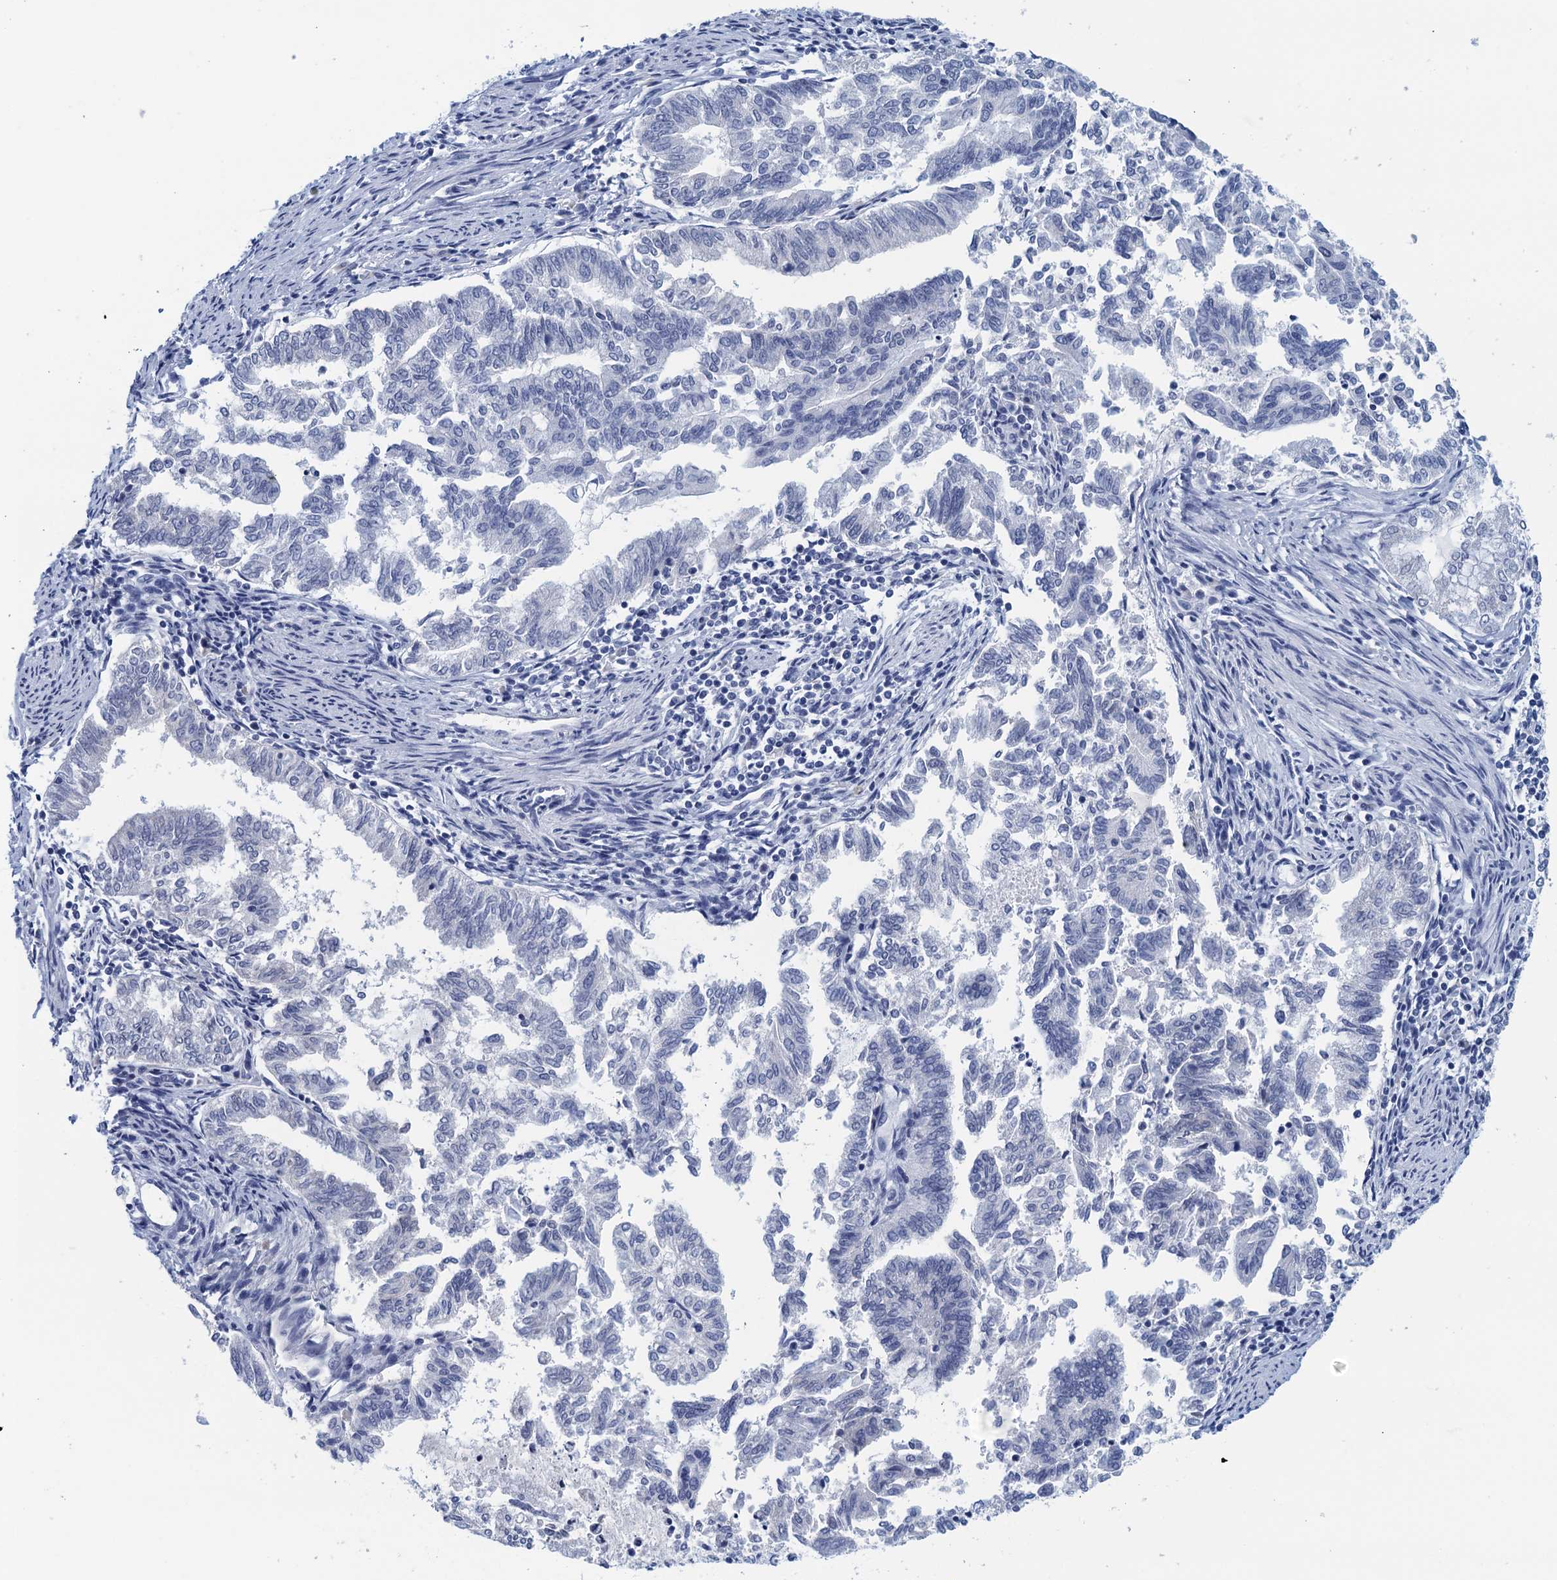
{"staining": {"intensity": "negative", "quantity": "none", "location": "none"}, "tissue": "endometrial cancer", "cell_type": "Tumor cells", "image_type": "cancer", "snomed": [{"axis": "morphology", "description": "Adenocarcinoma, NOS"}, {"axis": "topography", "description": "Endometrium"}], "caption": "Immunohistochemistry (IHC) of endometrial cancer demonstrates no positivity in tumor cells.", "gene": "CYP51A1", "patient": {"sex": "female", "age": 79}}